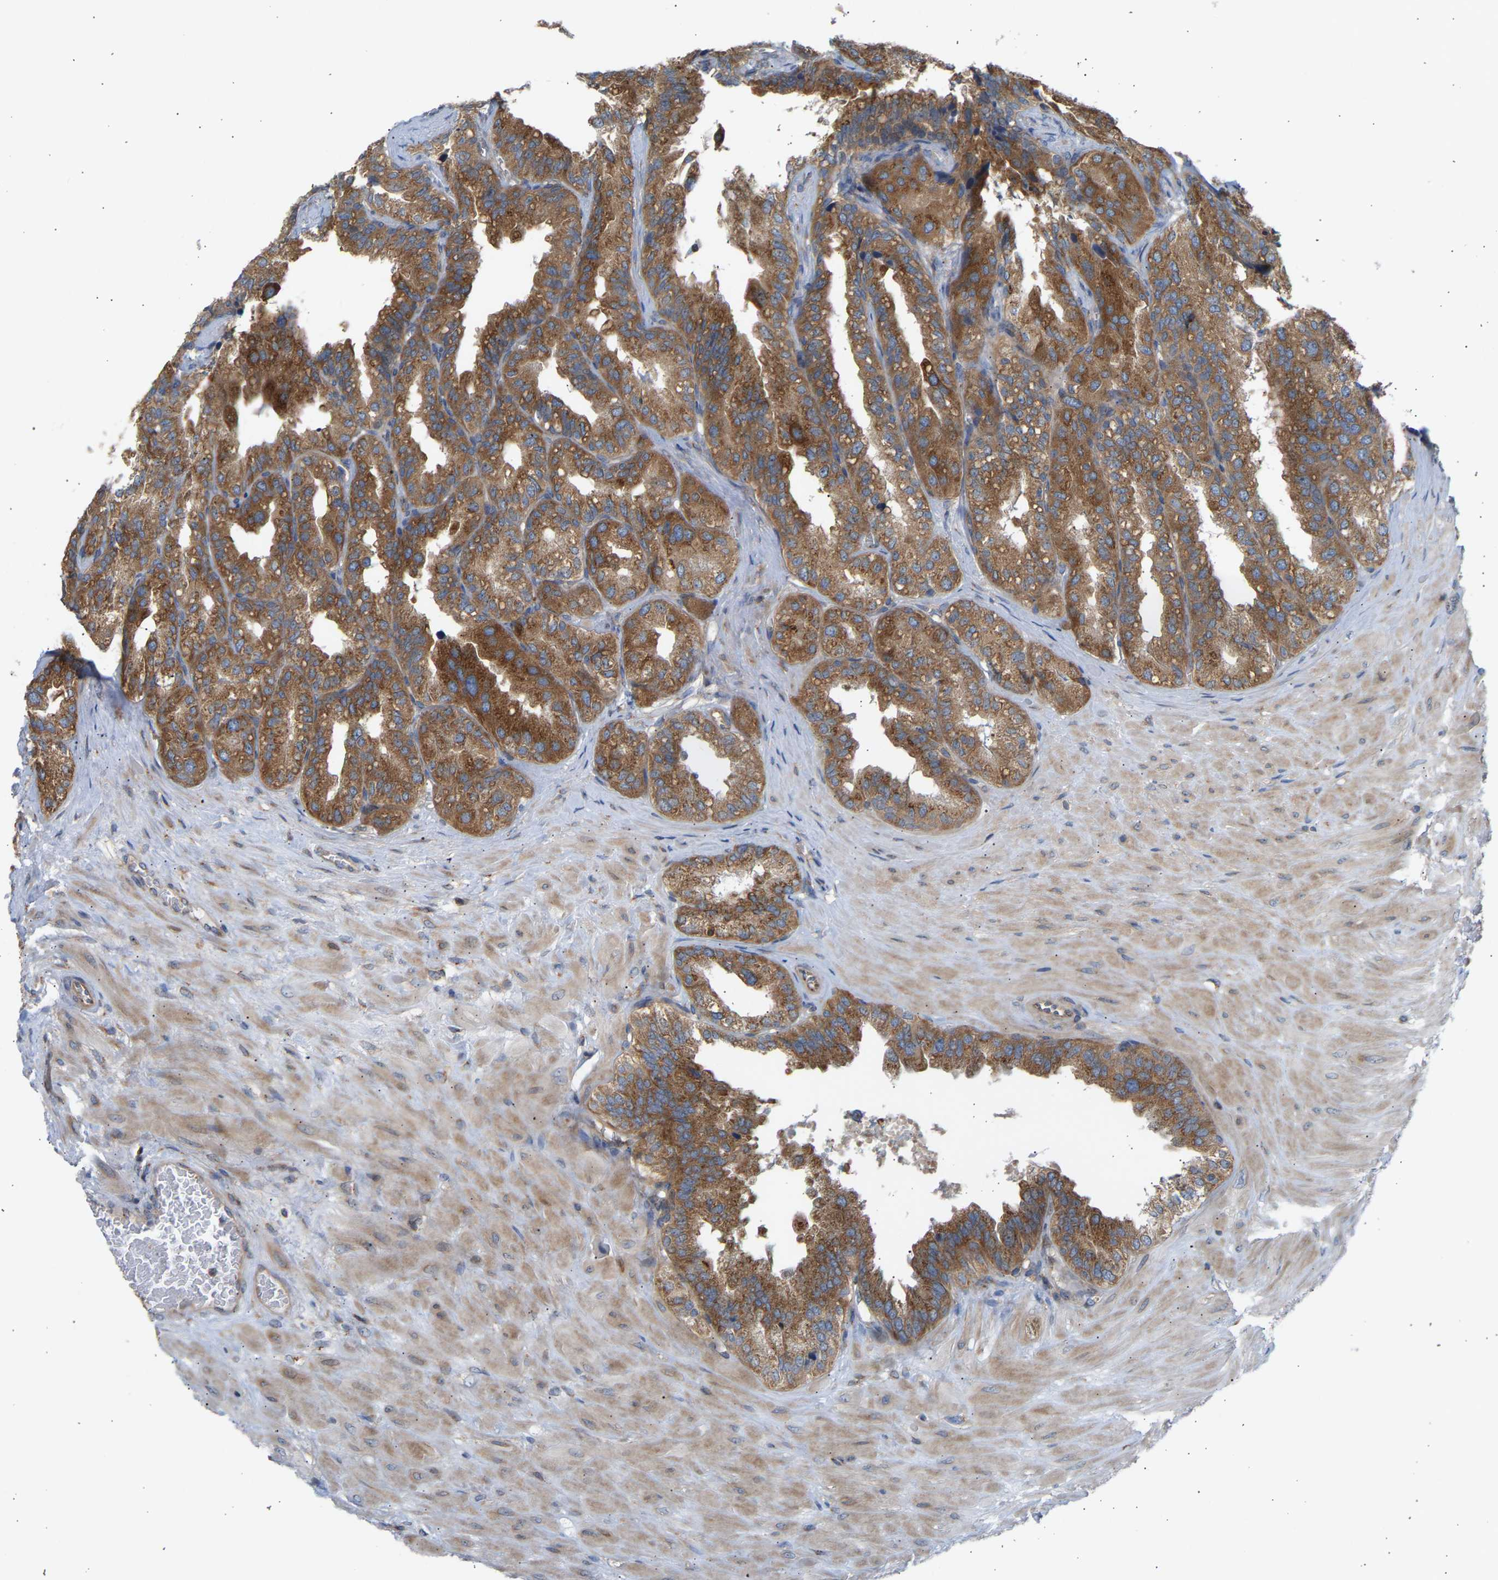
{"staining": {"intensity": "moderate", "quantity": ">75%", "location": "cytoplasmic/membranous"}, "tissue": "seminal vesicle", "cell_type": "Glandular cells", "image_type": "normal", "snomed": [{"axis": "morphology", "description": "Normal tissue, NOS"}, {"axis": "topography", "description": "Prostate"}, {"axis": "topography", "description": "Seminal veicle"}], "caption": "The immunohistochemical stain labels moderate cytoplasmic/membranous staining in glandular cells of benign seminal vesicle. (DAB IHC, brown staining for protein, blue staining for nuclei).", "gene": "GCN1", "patient": {"sex": "male", "age": 51}}